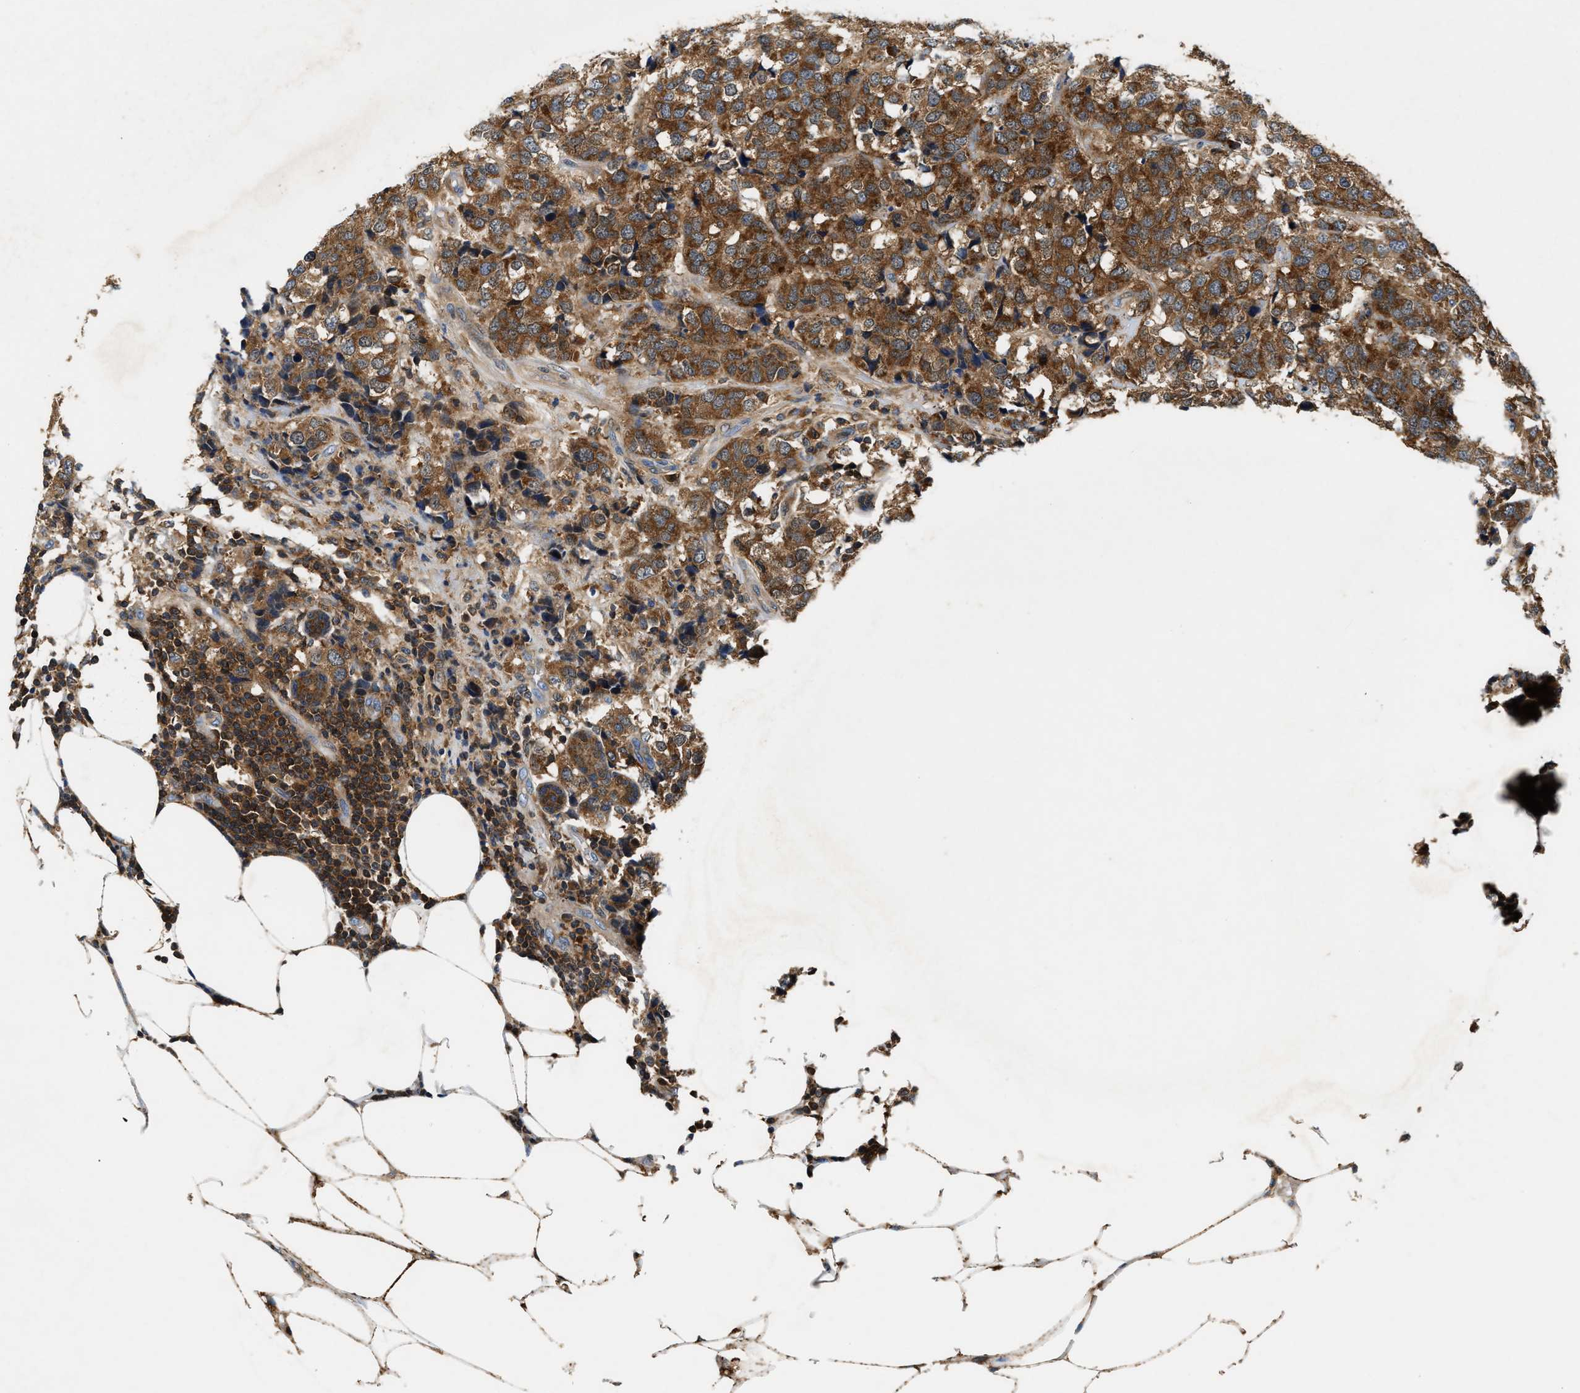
{"staining": {"intensity": "strong", "quantity": ">75%", "location": "cytoplasmic/membranous"}, "tissue": "breast cancer", "cell_type": "Tumor cells", "image_type": "cancer", "snomed": [{"axis": "morphology", "description": "Lobular carcinoma"}, {"axis": "topography", "description": "Breast"}], "caption": "Breast lobular carcinoma tissue exhibits strong cytoplasmic/membranous positivity in about >75% of tumor cells, visualized by immunohistochemistry.", "gene": "CCM2", "patient": {"sex": "female", "age": 59}}